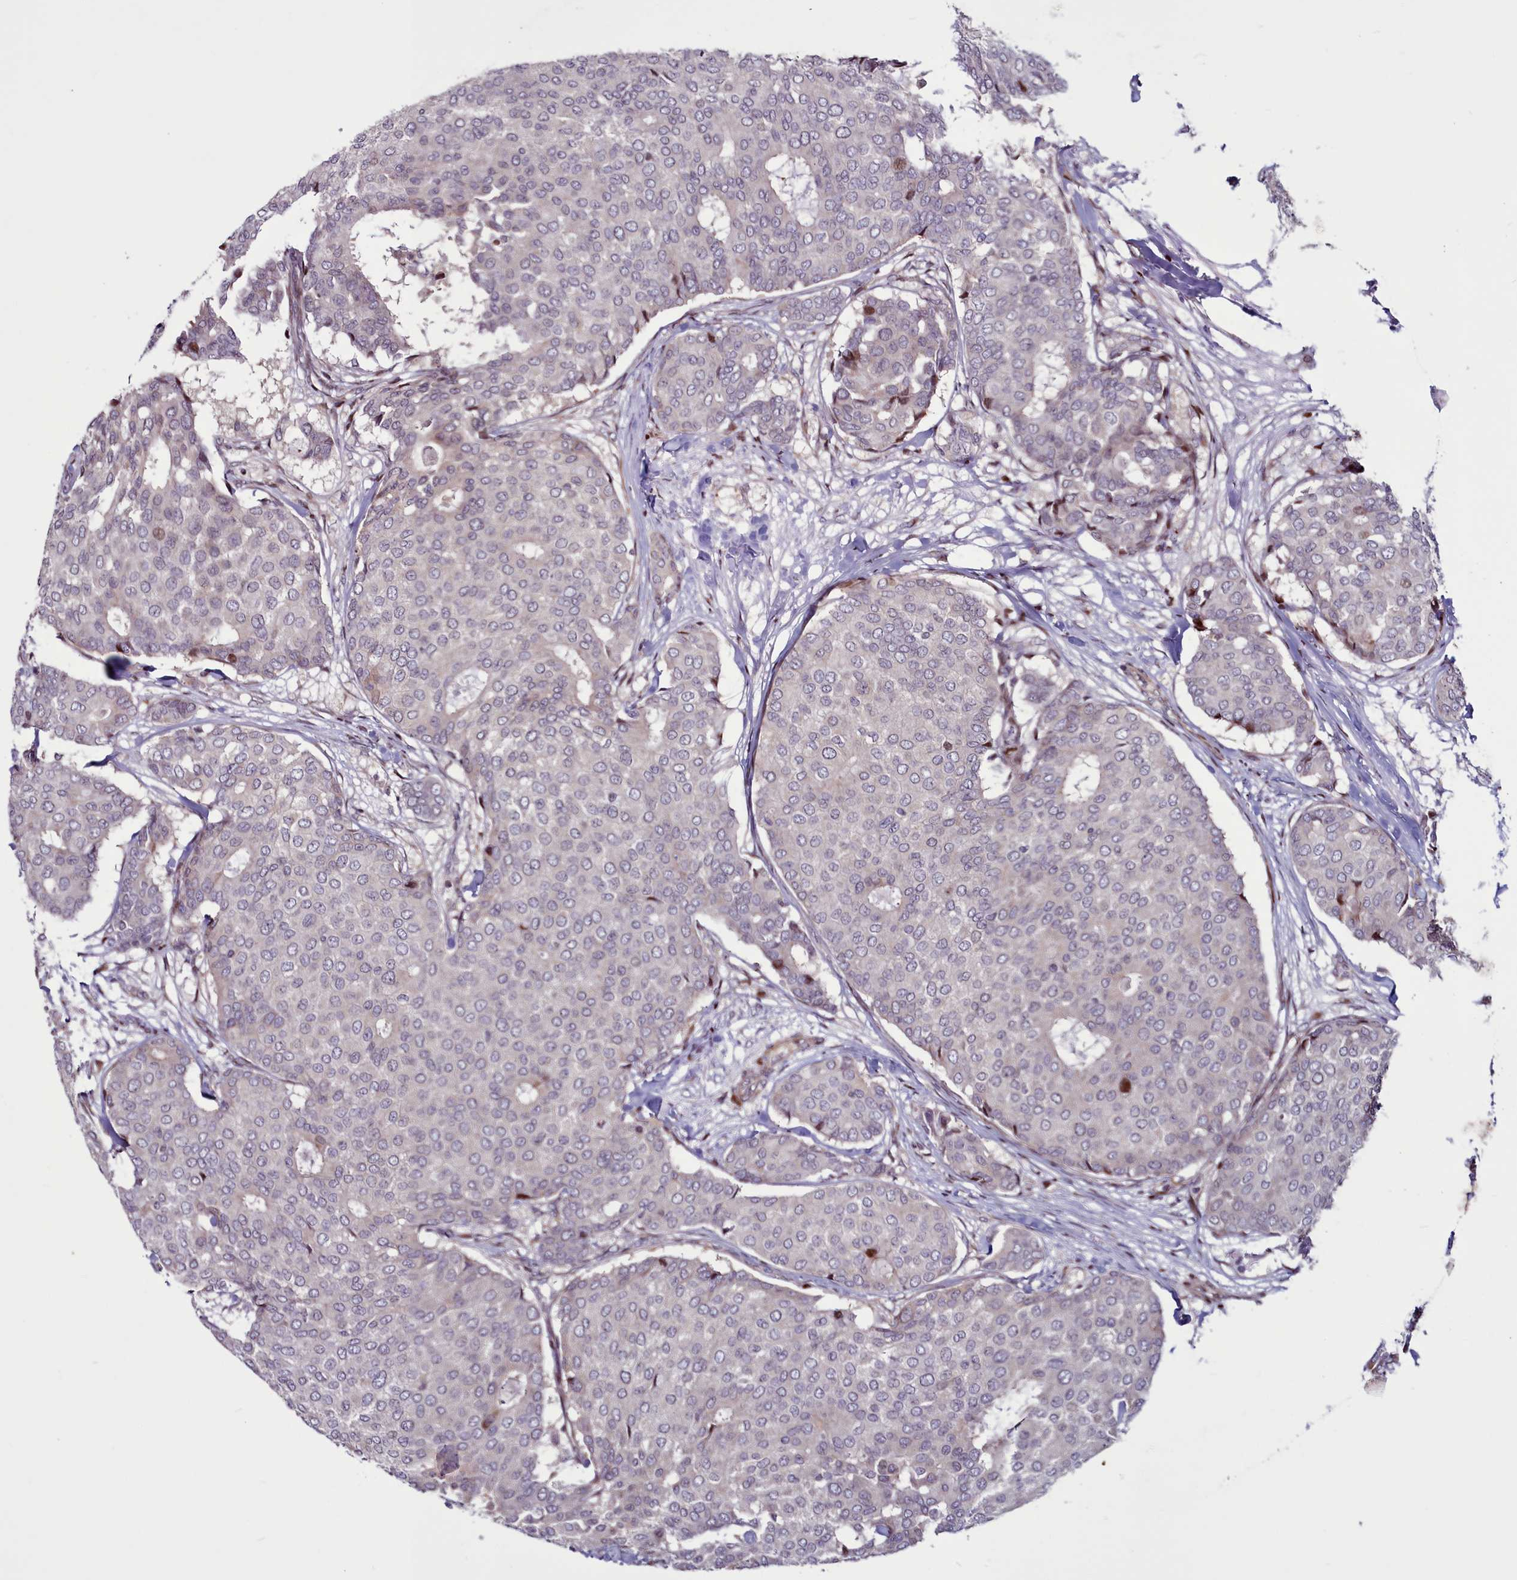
{"staining": {"intensity": "weak", "quantity": "<25%", "location": "cytoplasmic/membranous"}, "tissue": "breast cancer", "cell_type": "Tumor cells", "image_type": "cancer", "snomed": [{"axis": "morphology", "description": "Duct carcinoma"}, {"axis": "topography", "description": "Breast"}], "caption": "IHC histopathology image of breast cancer (infiltrating ductal carcinoma) stained for a protein (brown), which reveals no expression in tumor cells.", "gene": "WBP11", "patient": {"sex": "female", "age": 75}}